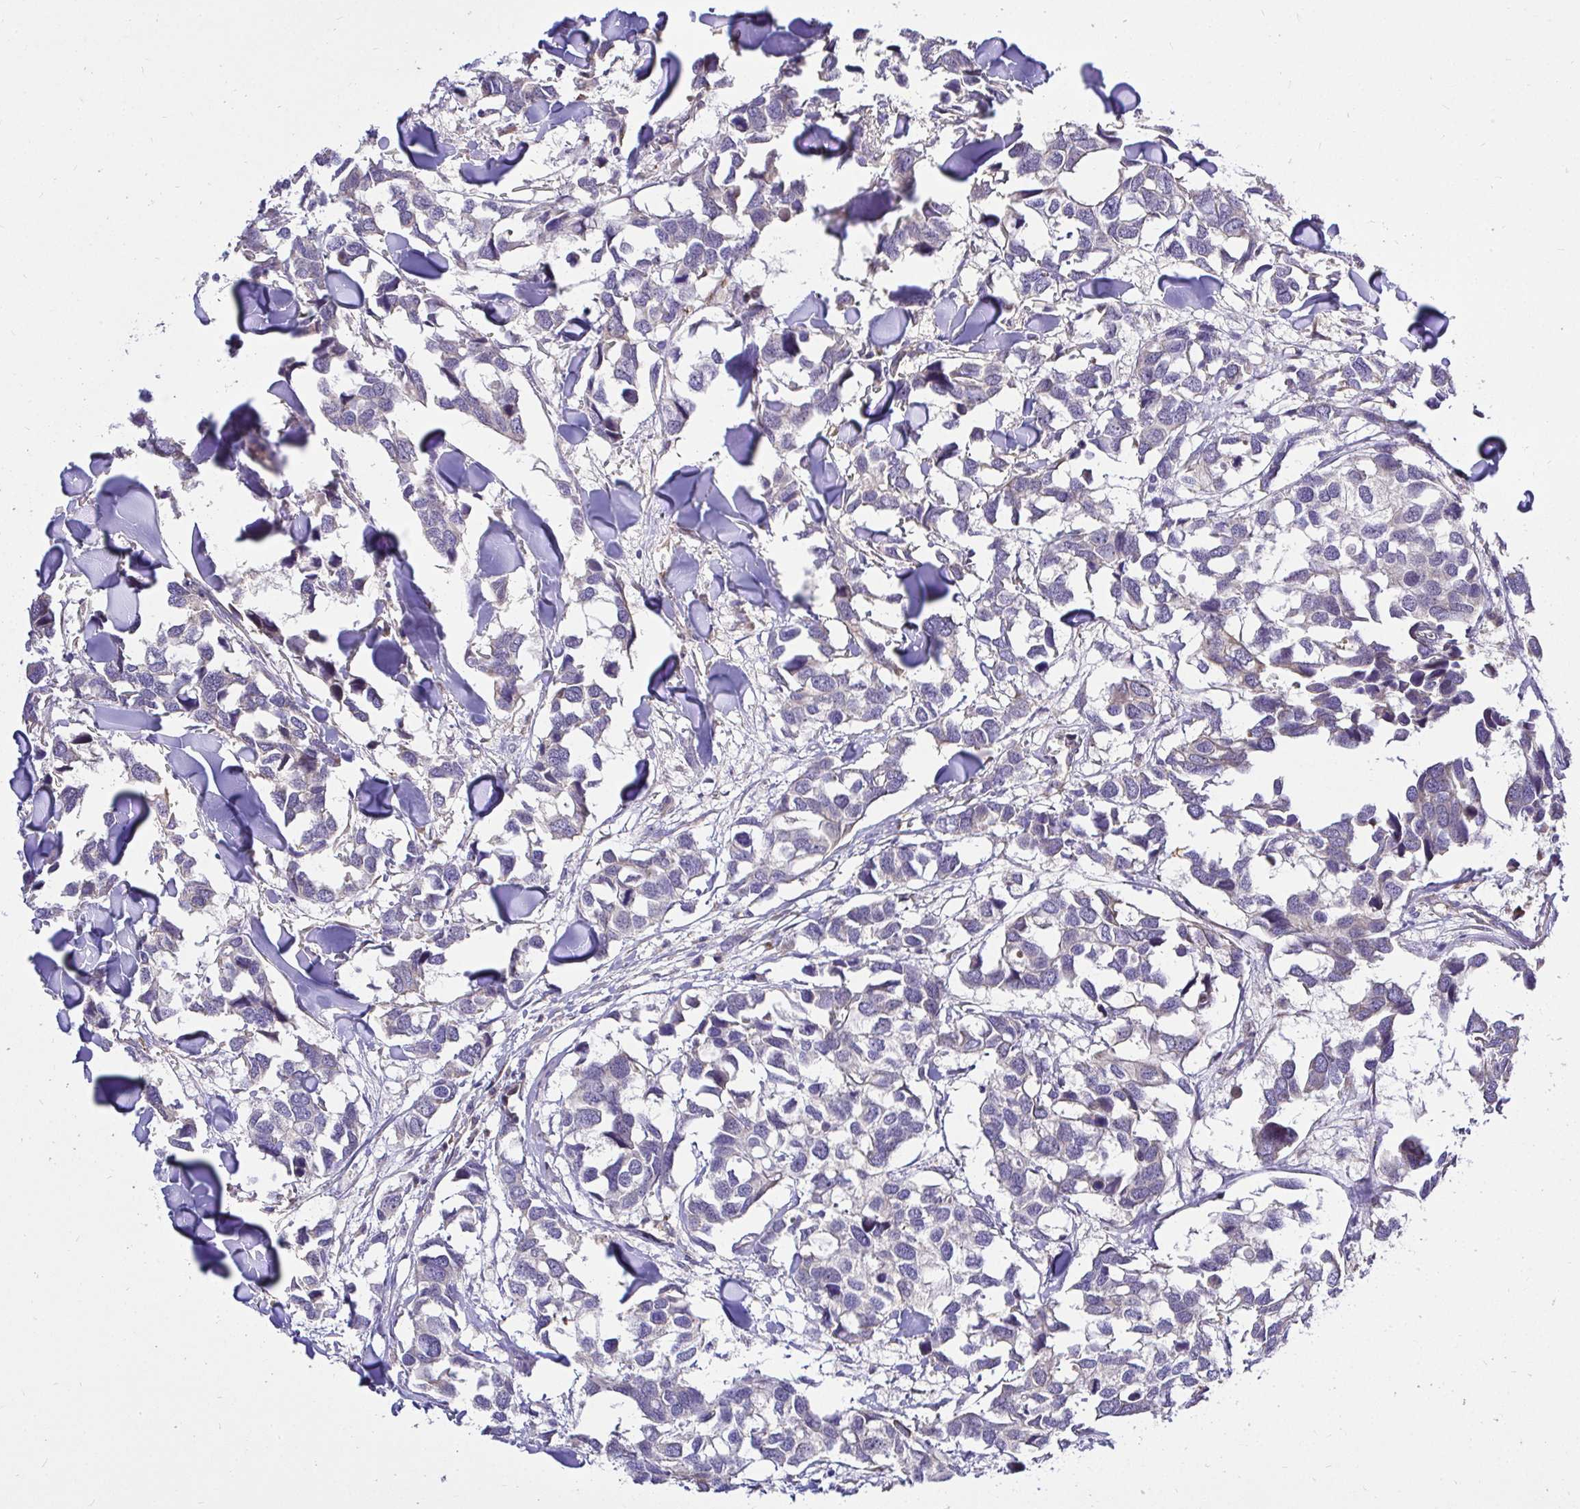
{"staining": {"intensity": "negative", "quantity": "none", "location": "none"}, "tissue": "breast cancer", "cell_type": "Tumor cells", "image_type": "cancer", "snomed": [{"axis": "morphology", "description": "Duct carcinoma"}, {"axis": "topography", "description": "Breast"}], "caption": "High magnification brightfield microscopy of breast invasive ductal carcinoma stained with DAB (3,3'-diaminobenzidine) (brown) and counterstained with hematoxylin (blue): tumor cells show no significant expression.", "gene": "CCDC122", "patient": {"sex": "female", "age": 83}}